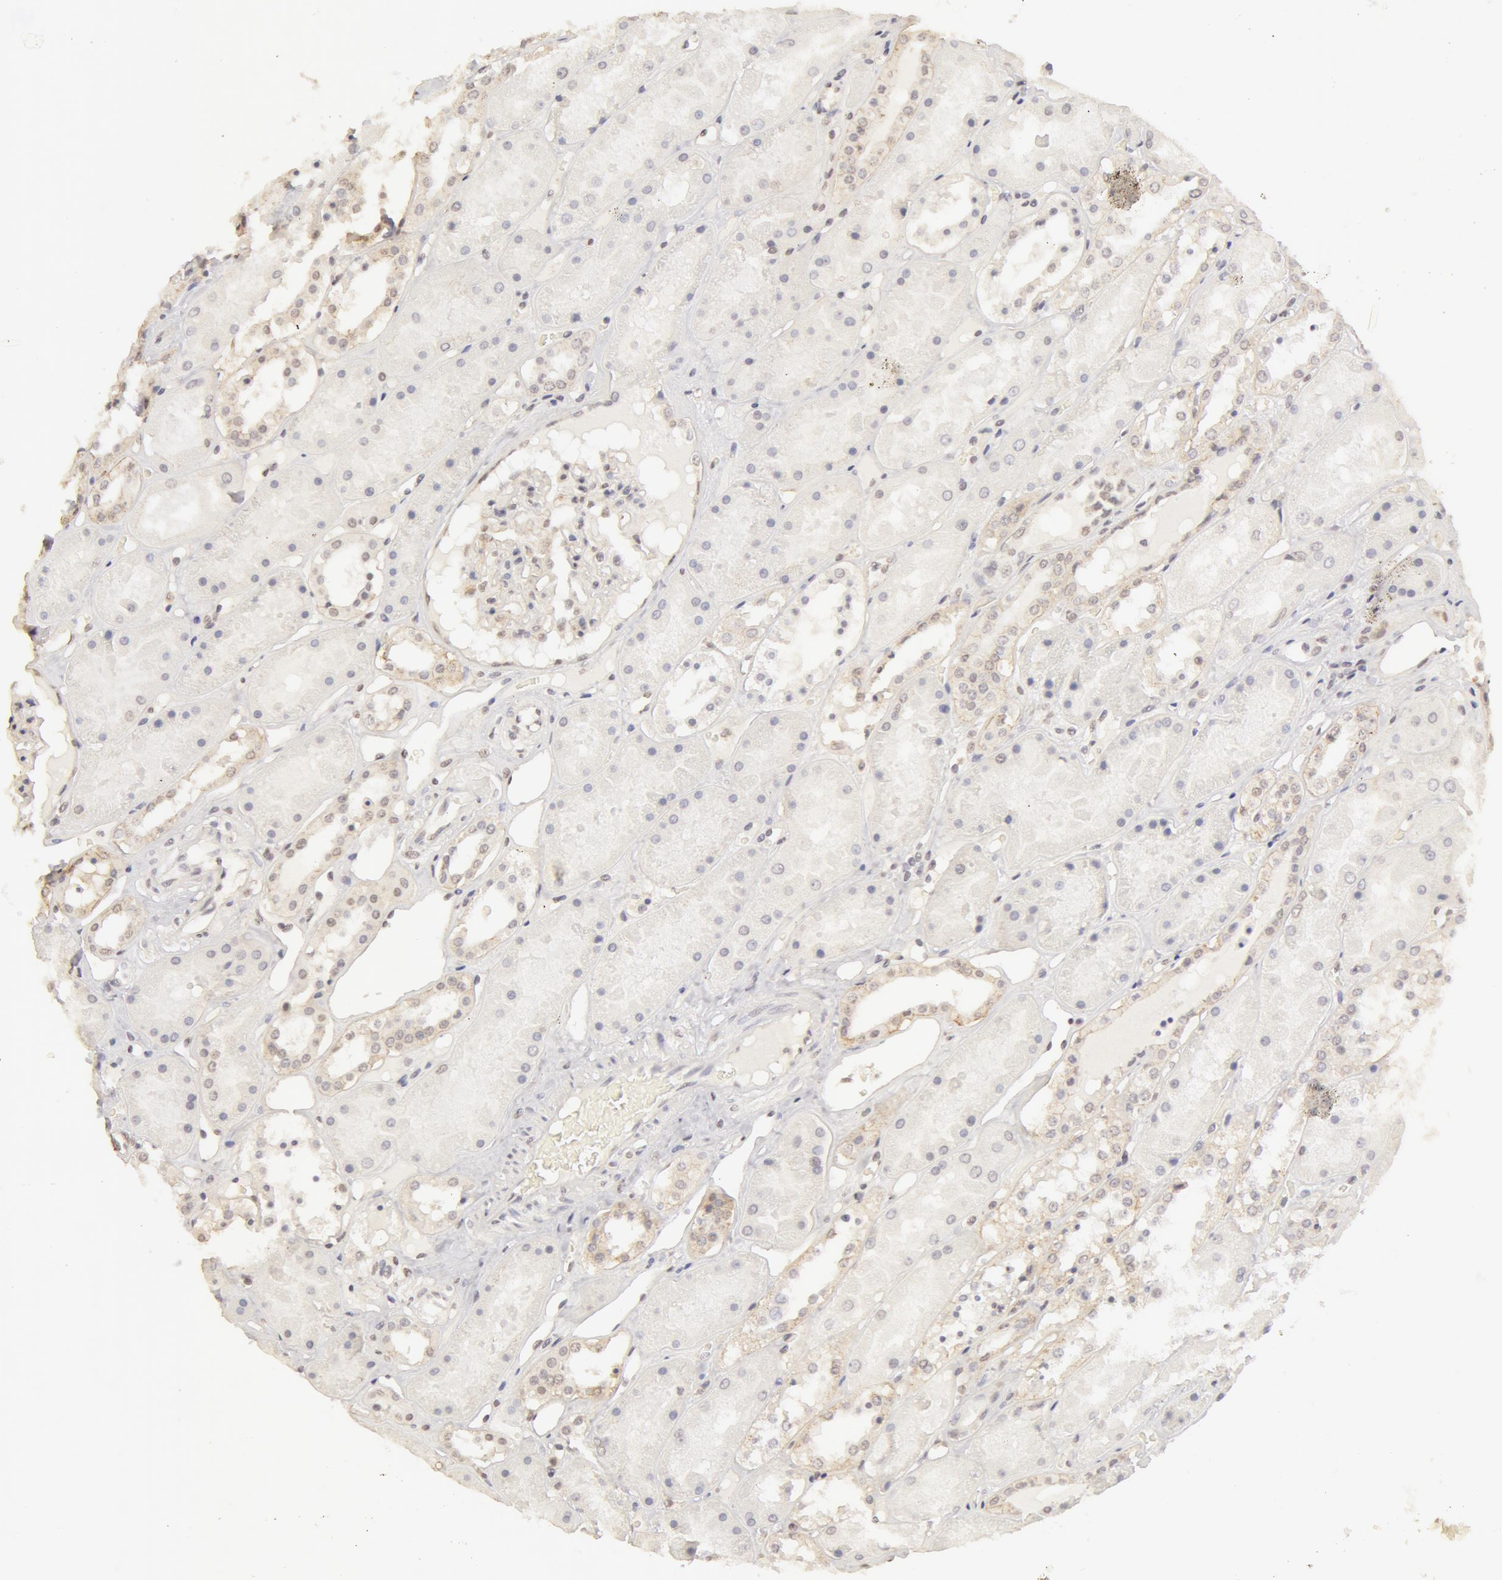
{"staining": {"intensity": "weak", "quantity": ">75%", "location": "cytoplasmic/membranous"}, "tissue": "kidney", "cell_type": "Cells in glomeruli", "image_type": "normal", "snomed": [{"axis": "morphology", "description": "Normal tissue, NOS"}, {"axis": "topography", "description": "Kidney"}], "caption": "Kidney stained with DAB IHC shows low levels of weak cytoplasmic/membranous staining in approximately >75% of cells in glomeruli. The staining is performed using DAB brown chromogen to label protein expression. The nuclei are counter-stained blue using hematoxylin.", "gene": "ADAM10", "patient": {"sex": "male", "age": 36}}